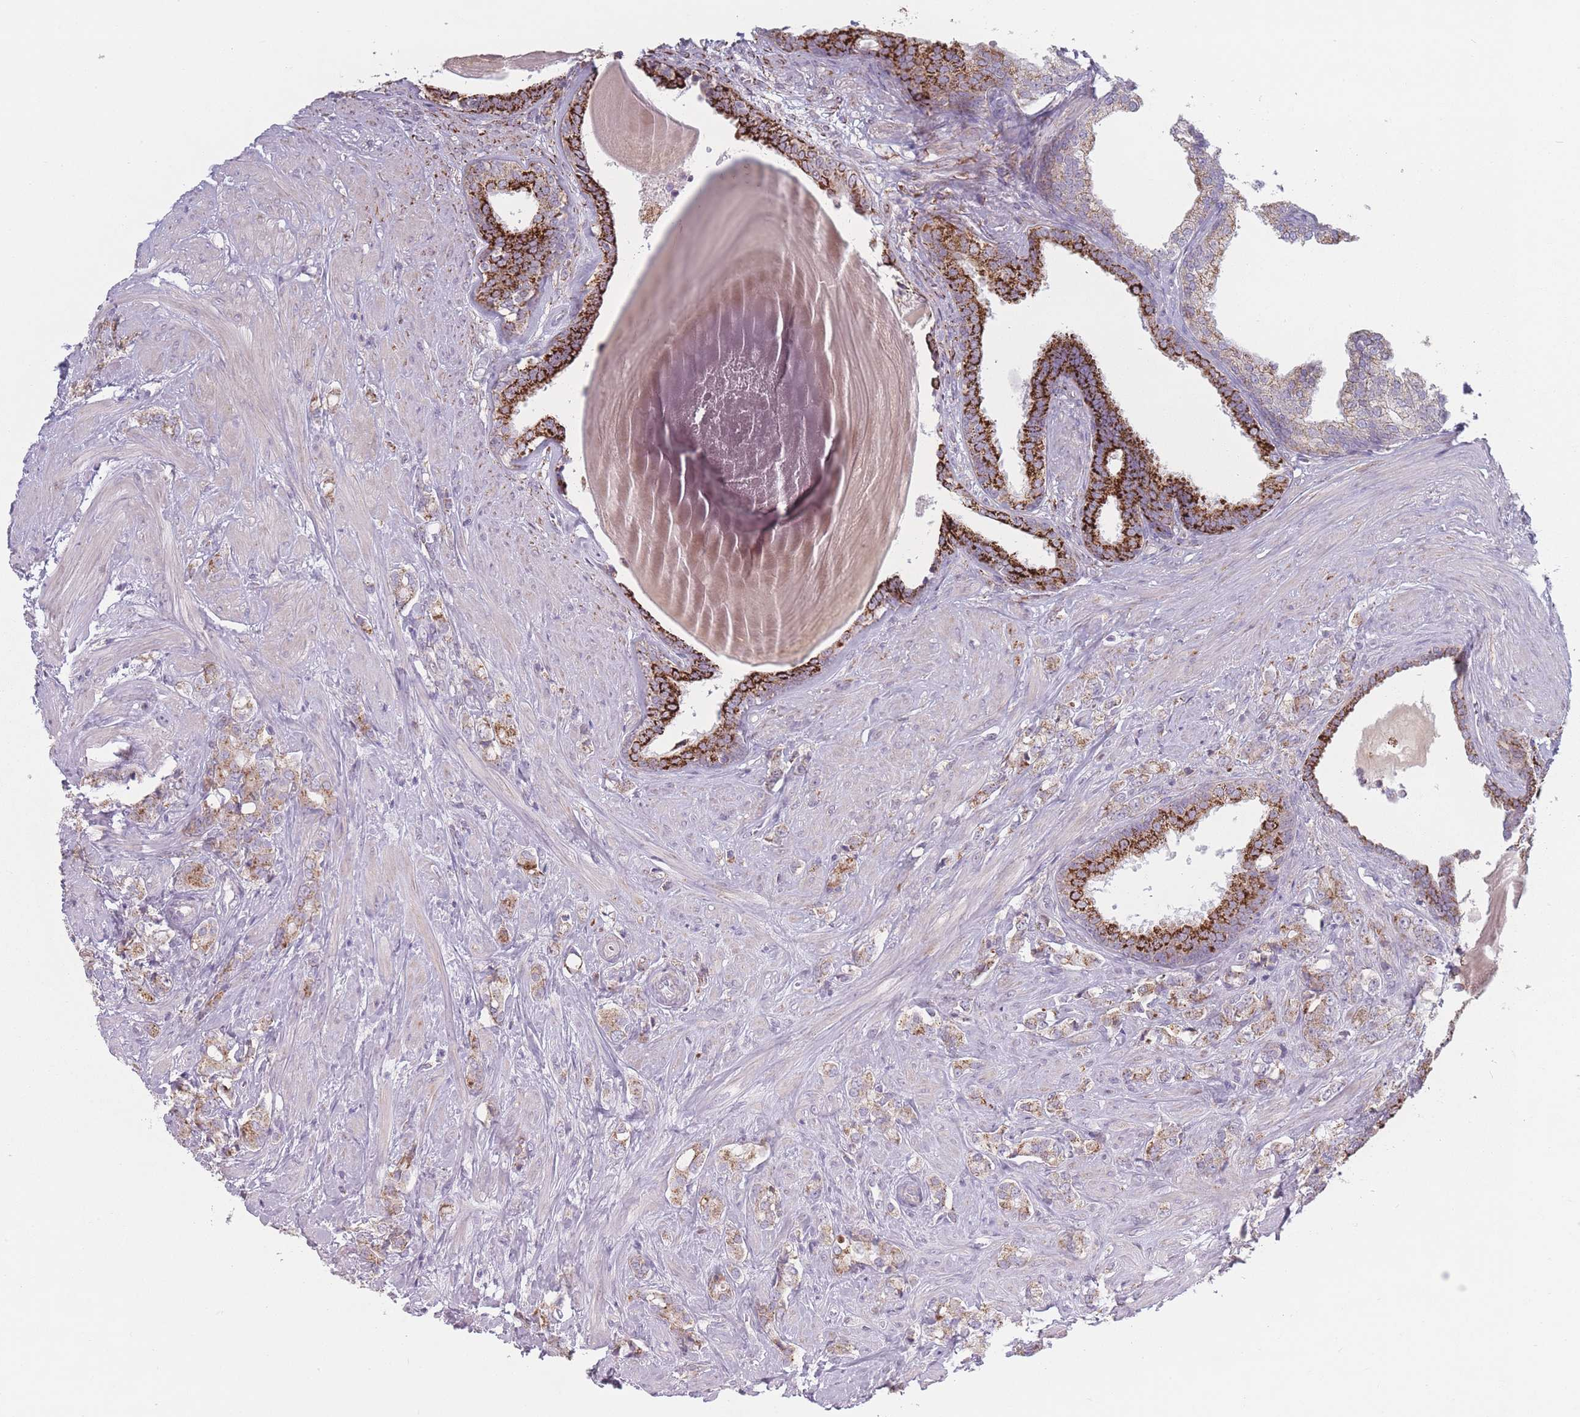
{"staining": {"intensity": "moderate", "quantity": "25%-75%", "location": "cytoplasmic/membranous"}, "tissue": "prostate cancer", "cell_type": "Tumor cells", "image_type": "cancer", "snomed": [{"axis": "morphology", "description": "Adenocarcinoma, High grade"}, {"axis": "topography", "description": "Prostate"}], "caption": "A brown stain highlights moderate cytoplasmic/membranous expression of a protein in prostate adenocarcinoma (high-grade) tumor cells.", "gene": "PEX11B", "patient": {"sex": "male", "age": 62}}